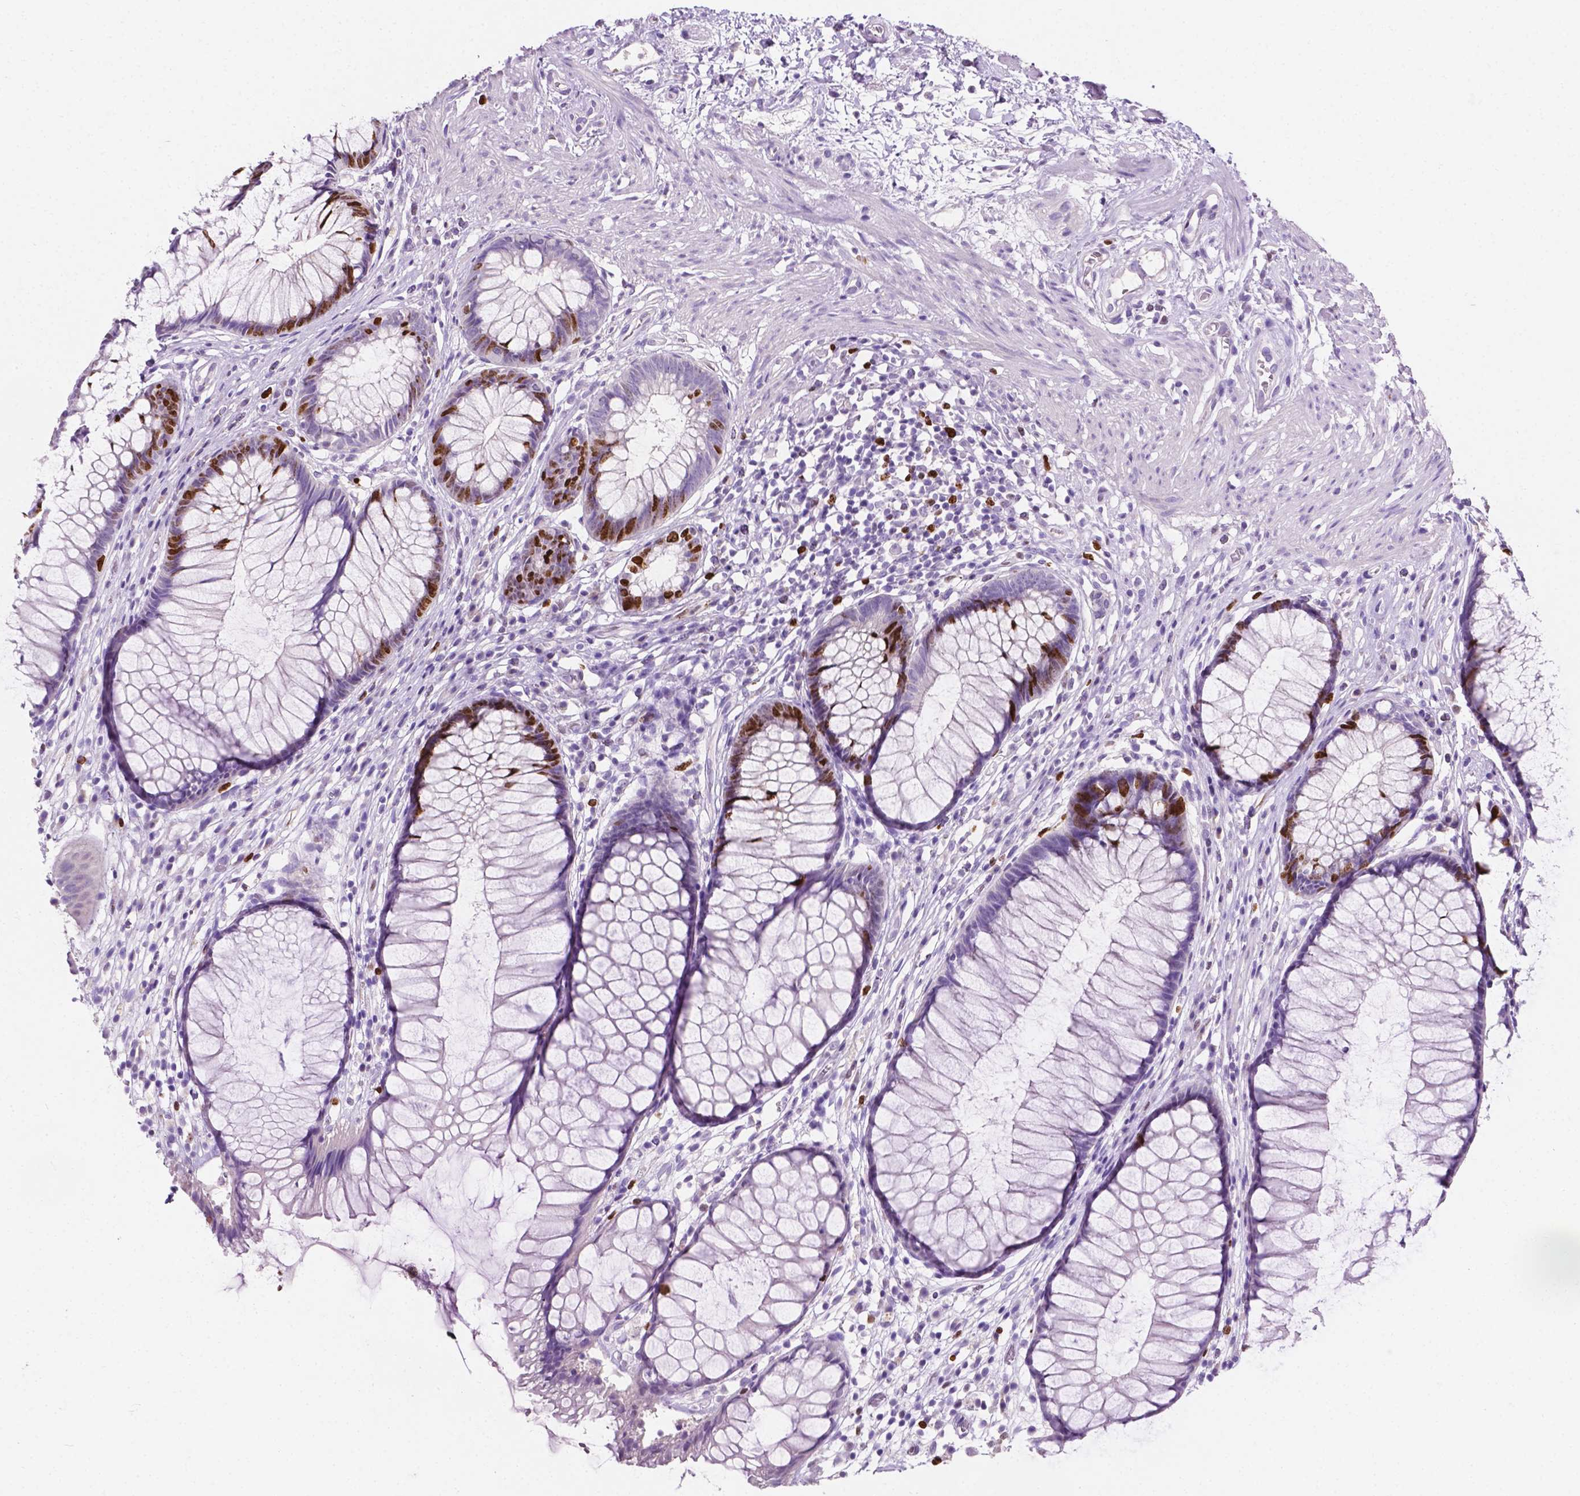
{"staining": {"intensity": "strong", "quantity": "25%-75%", "location": "nuclear"}, "tissue": "rectum", "cell_type": "Glandular cells", "image_type": "normal", "snomed": [{"axis": "morphology", "description": "Normal tissue, NOS"}, {"axis": "topography", "description": "Smooth muscle"}, {"axis": "topography", "description": "Rectum"}], "caption": "A brown stain shows strong nuclear positivity of a protein in glandular cells of unremarkable rectum. Nuclei are stained in blue.", "gene": "SIAH2", "patient": {"sex": "male", "age": 53}}